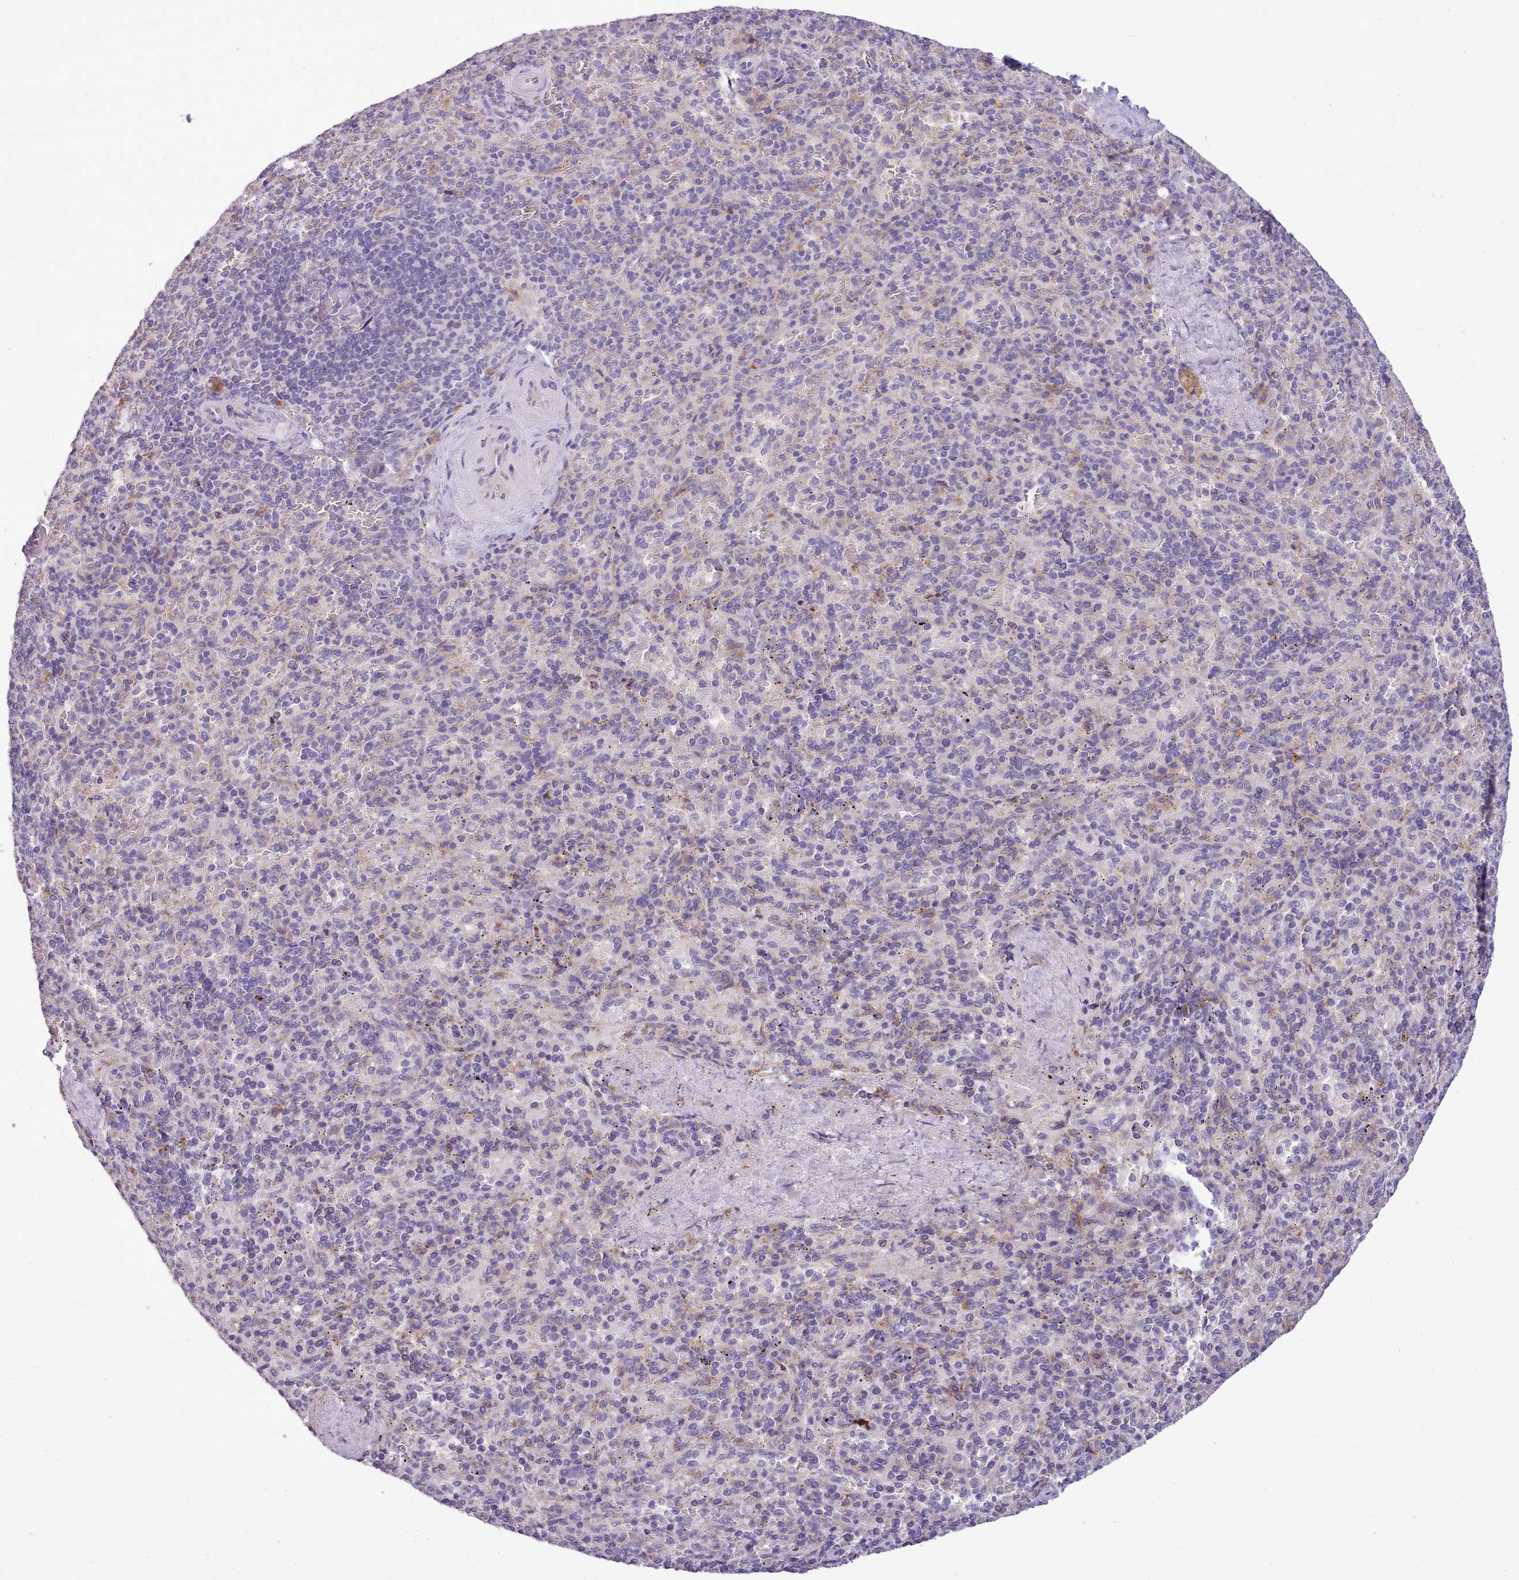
{"staining": {"intensity": "negative", "quantity": "none", "location": "none"}, "tissue": "spleen", "cell_type": "Cells in red pulp", "image_type": "normal", "snomed": [{"axis": "morphology", "description": "Normal tissue, NOS"}, {"axis": "topography", "description": "Spleen"}], "caption": "An immunohistochemistry micrograph of normal spleen is shown. There is no staining in cells in red pulp of spleen.", "gene": "FAM83E", "patient": {"sex": "male", "age": 82}}